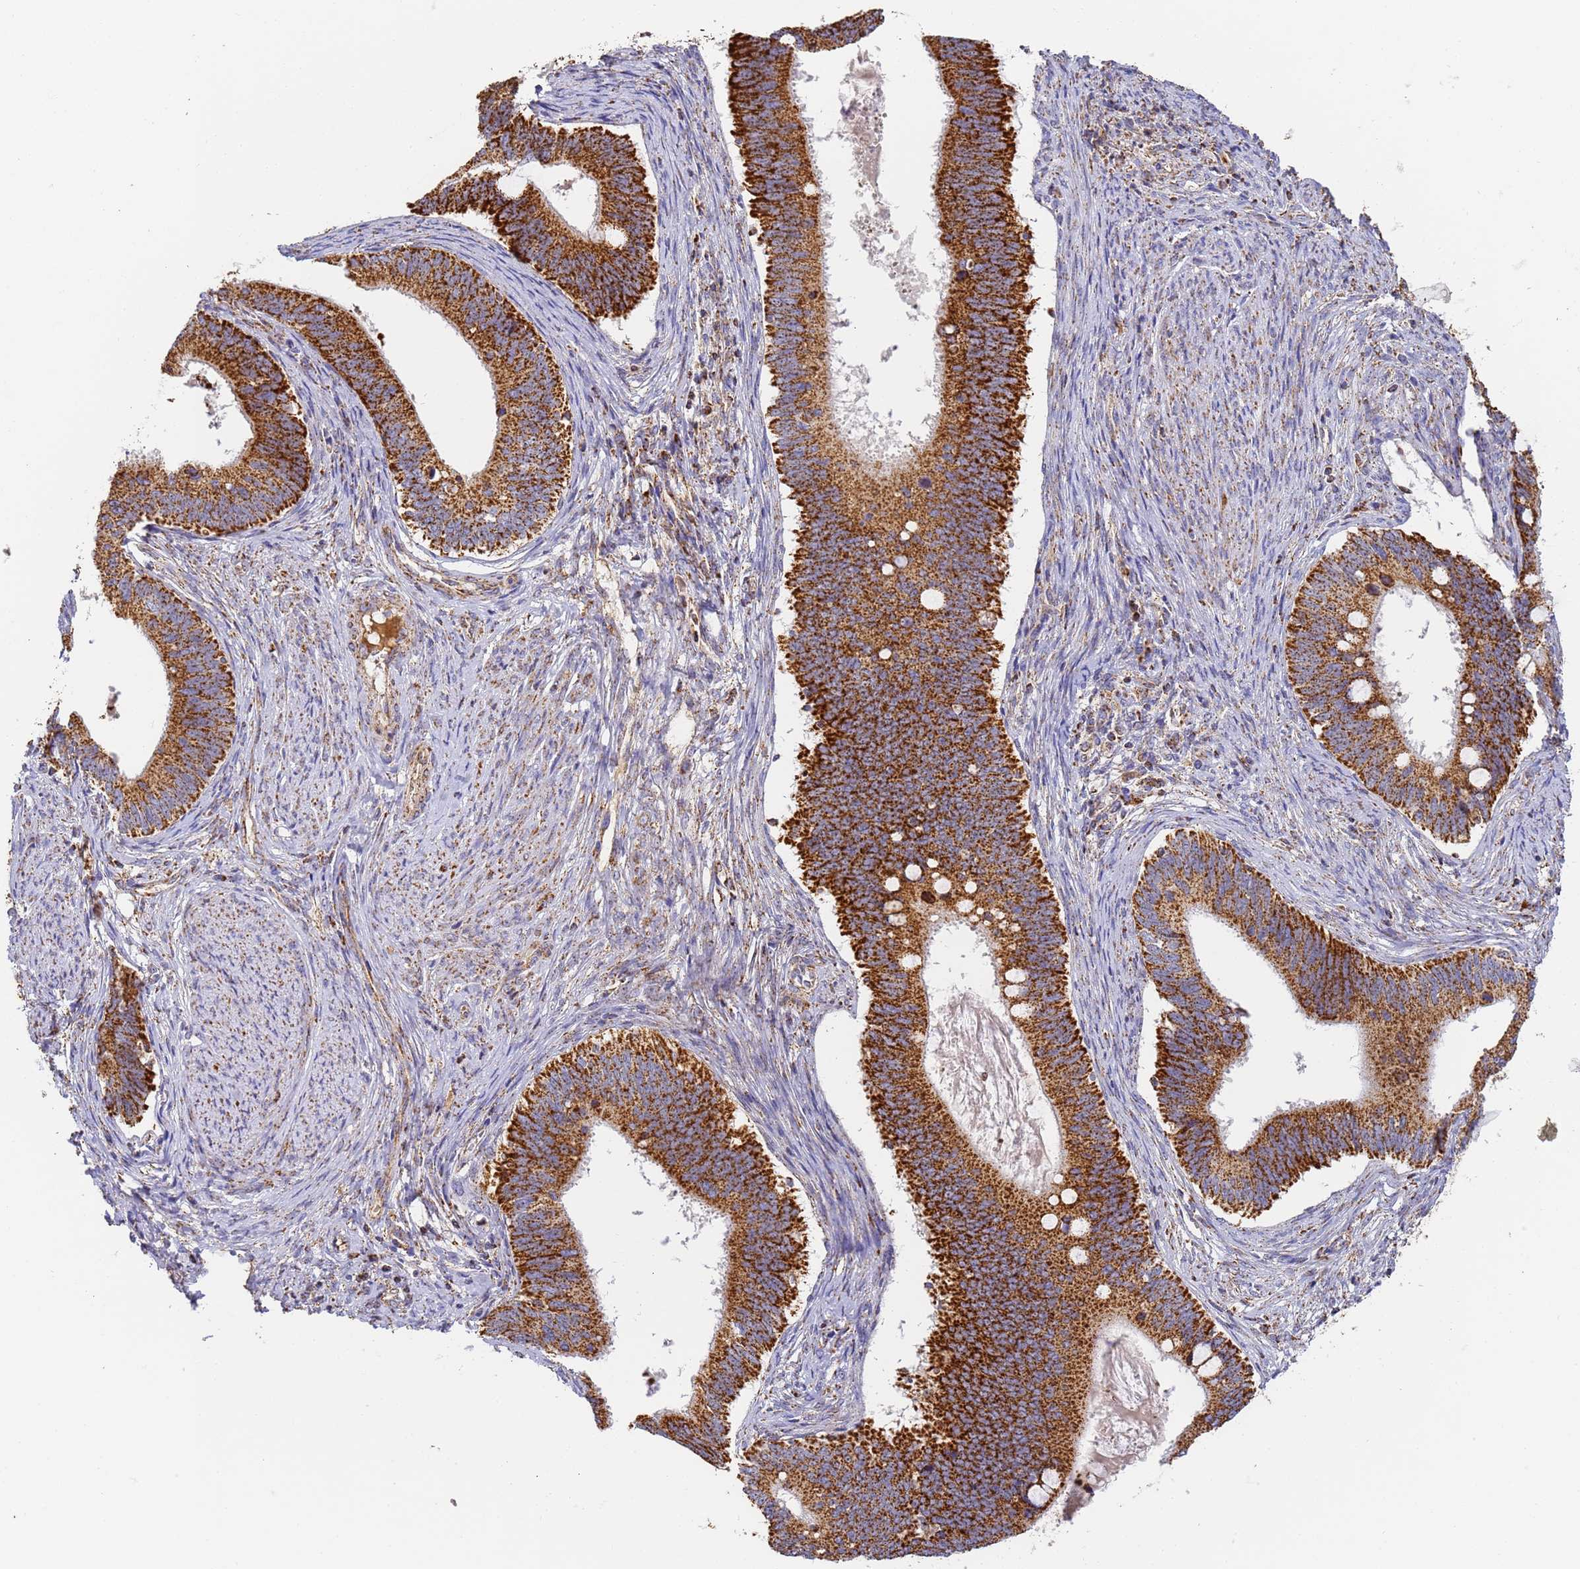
{"staining": {"intensity": "strong", "quantity": ">75%", "location": "cytoplasmic/membranous"}, "tissue": "cervical cancer", "cell_type": "Tumor cells", "image_type": "cancer", "snomed": [{"axis": "morphology", "description": "Adenocarcinoma, NOS"}, {"axis": "topography", "description": "Cervix"}], "caption": "Immunohistochemistry (IHC) of human cervical adenocarcinoma reveals high levels of strong cytoplasmic/membranous expression in approximately >75% of tumor cells. The staining is performed using DAB (3,3'-diaminobenzidine) brown chromogen to label protein expression. The nuclei are counter-stained blue using hematoxylin.", "gene": "FRG2C", "patient": {"sex": "female", "age": 42}}